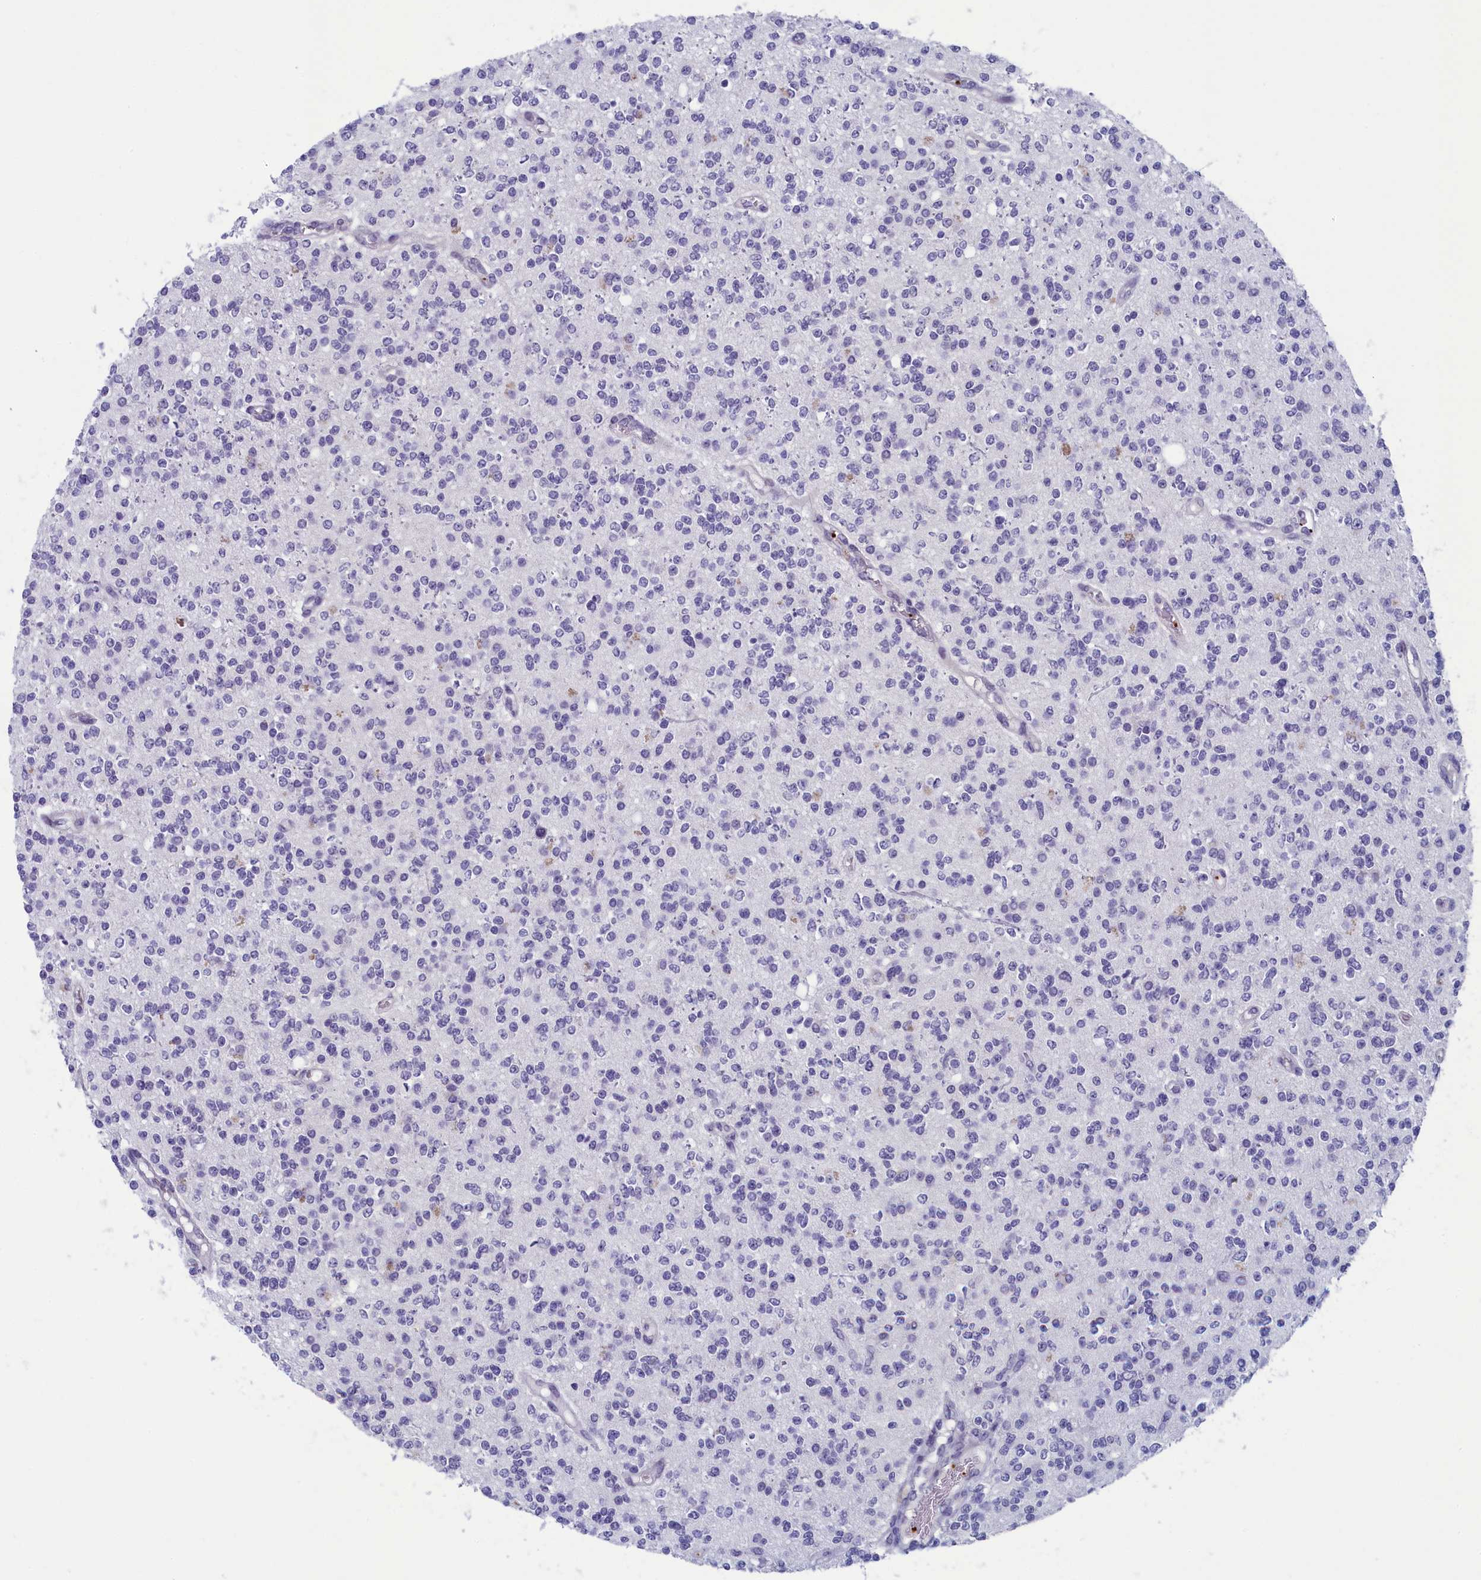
{"staining": {"intensity": "negative", "quantity": "none", "location": "none"}, "tissue": "glioma", "cell_type": "Tumor cells", "image_type": "cancer", "snomed": [{"axis": "morphology", "description": "Glioma, malignant, High grade"}, {"axis": "topography", "description": "Brain"}], "caption": "Tumor cells show no significant positivity in glioma. The staining is performed using DAB brown chromogen with nuclei counter-stained in using hematoxylin.", "gene": "AIFM2", "patient": {"sex": "male", "age": 34}}